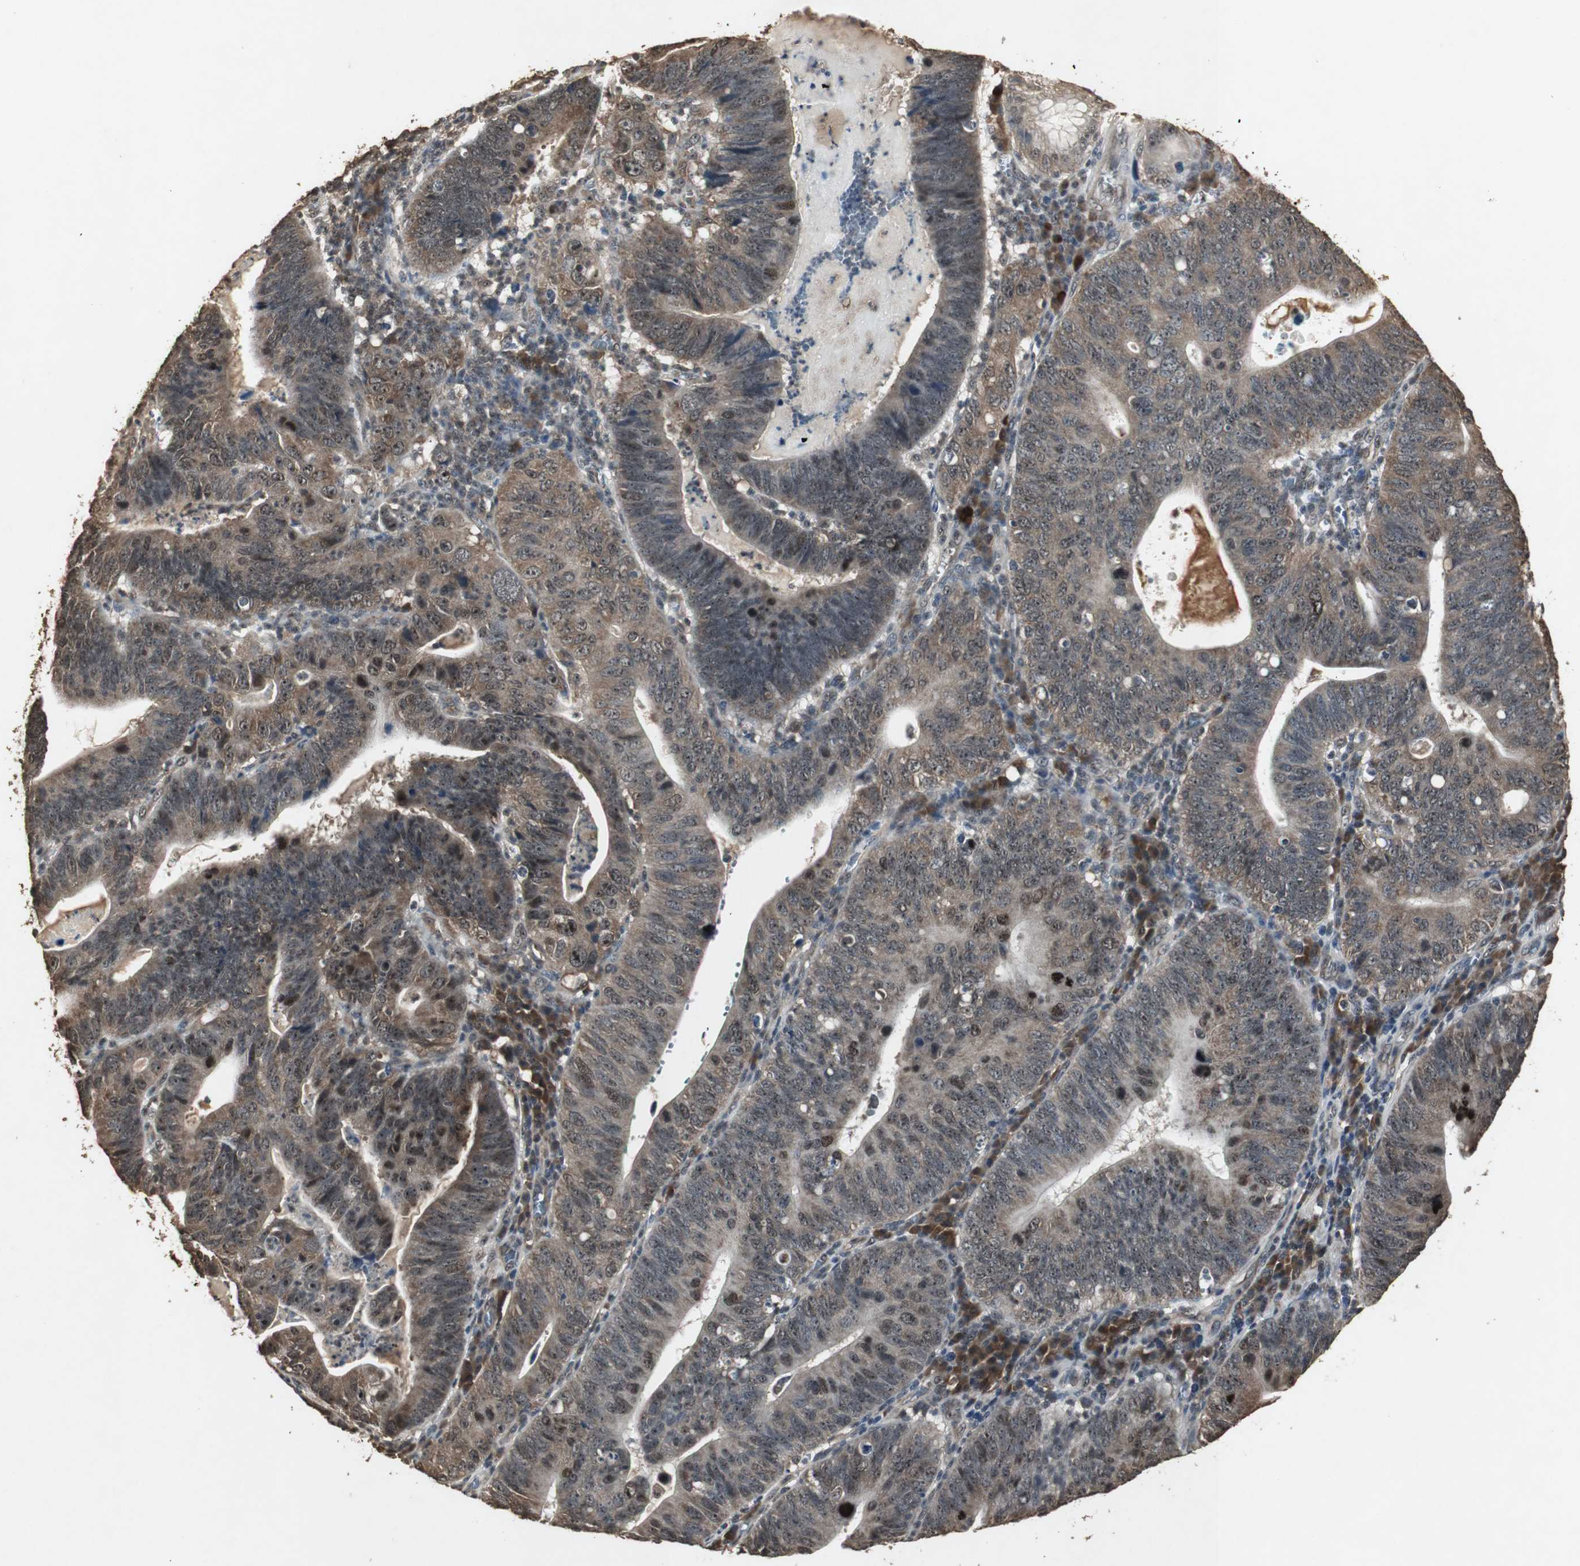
{"staining": {"intensity": "moderate", "quantity": ">75%", "location": "cytoplasmic/membranous,nuclear"}, "tissue": "stomach cancer", "cell_type": "Tumor cells", "image_type": "cancer", "snomed": [{"axis": "morphology", "description": "Adenocarcinoma, NOS"}, {"axis": "topography", "description": "Stomach"}], "caption": "Immunohistochemistry (IHC) image of neoplastic tissue: human stomach adenocarcinoma stained using immunohistochemistry (IHC) shows medium levels of moderate protein expression localized specifically in the cytoplasmic/membranous and nuclear of tumor cells, appearing as a cytoplasmic/membranous and nuclear brown color.", "gene": "EMX1", "patient": {"sex": "male", "age": 59}}